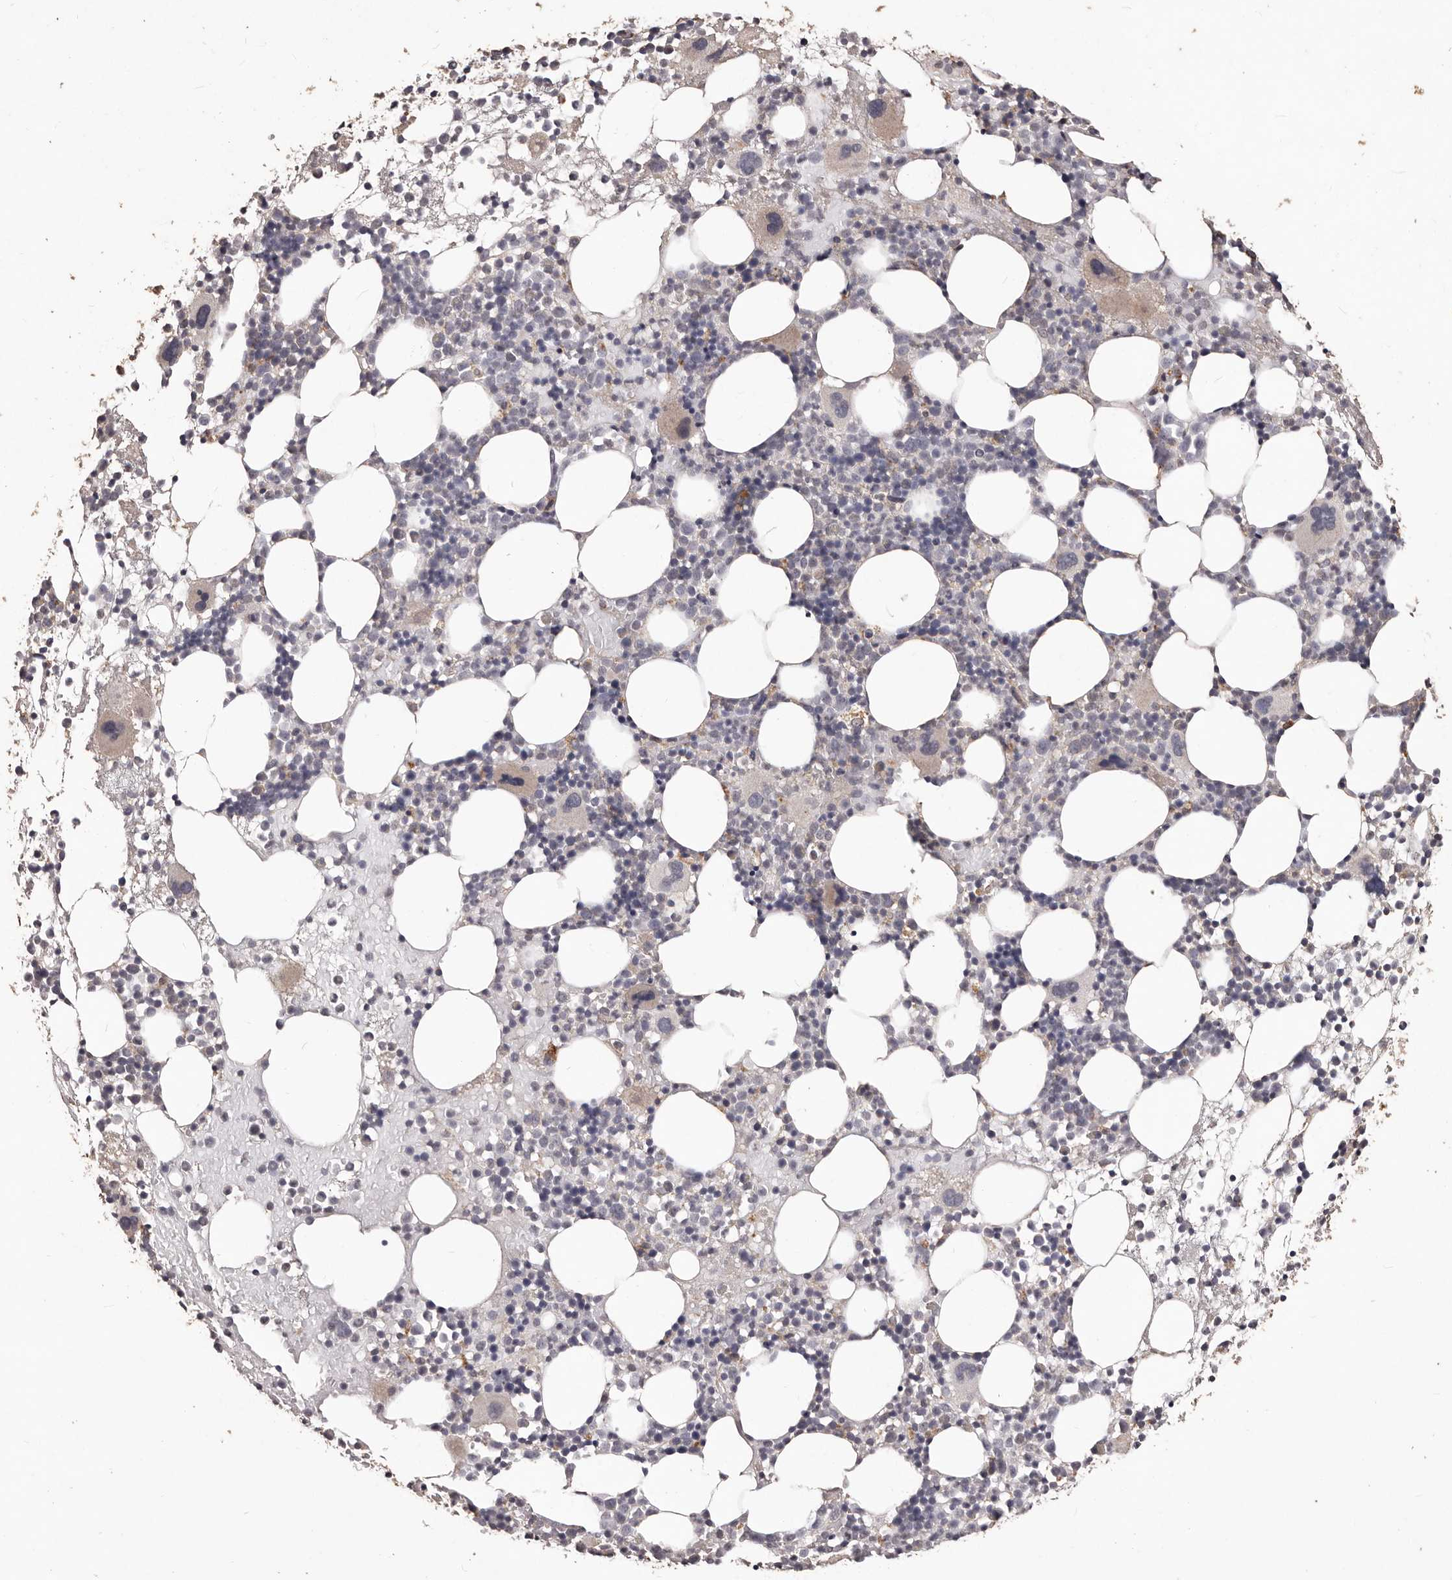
{"staining": {"intensity": "weak", "quantity": "<25%", "location": "cytoplasmic/membranous"}, "tissue": "bone marrow", "cell_type": "Hematopoietic cells", "image_type": "normal", "snomed": [{"axis": "morphology", "description": "Normal tissue, NOS"}, {"axis": "topography", "description": "Bone marrow"}], "caption": "Hematopoietic cells are negative for protein expression in benign human bone marrow. The staining is performed using DAB (3,3'-diaminobenzidine) brown chromogen with nuclei counter-stained in using hematoxylin.", "gene": "PRSS27", "patient": {"sex": "female", "age": 57}}